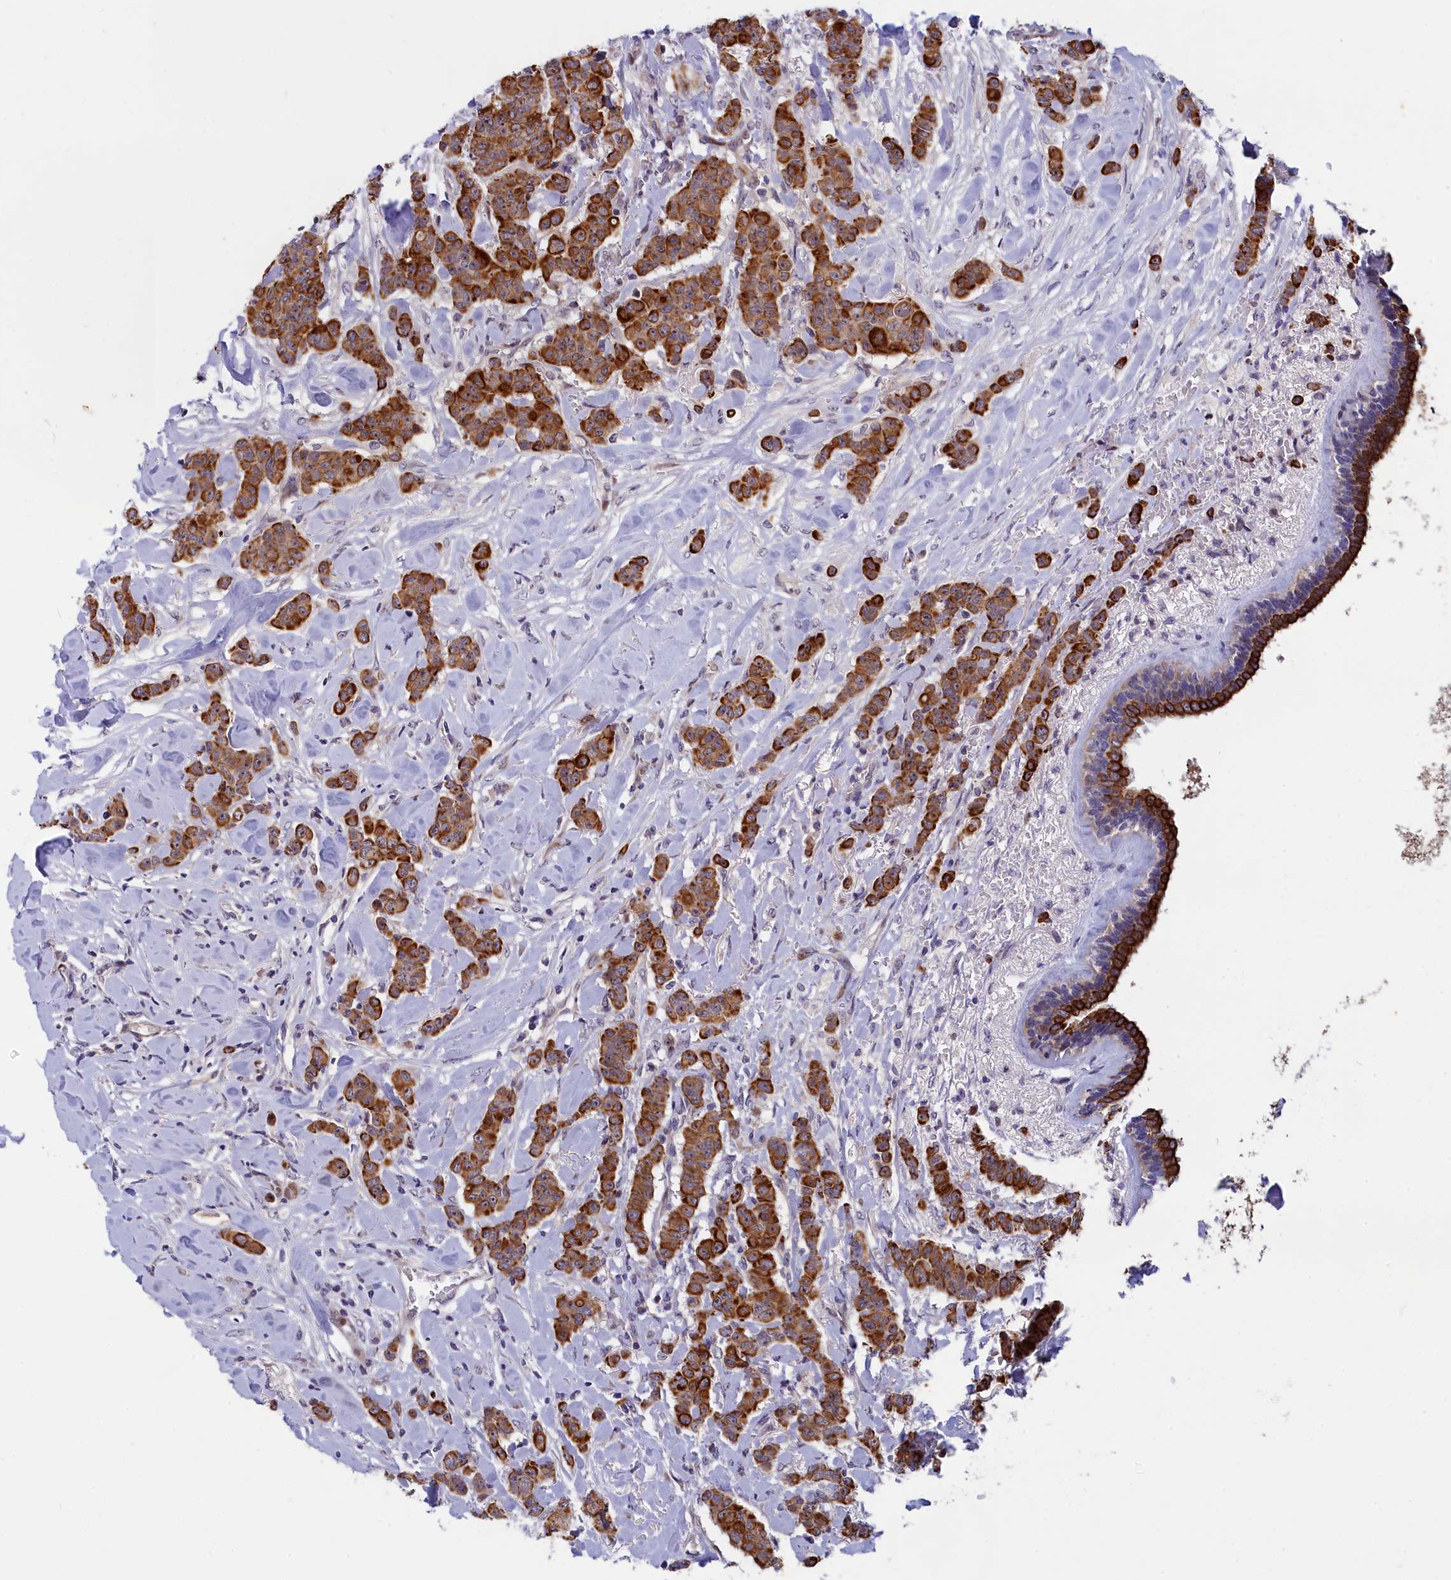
{"staining": {"intensity": "strong", "quantity": ">75%", "location": "cytoplasmic/membranous"}, "tissue": "breast cancer", "cell_type": "Tumor cells", "image_type": "cancer", "snomed": [{"axis": "morphology", "description": "Duct carcinoma"}, {"axis": "topography", "description": "Breast"}], "caption": "Breast cancer (invasive ductal carcinoma) was stained to show a protein in brown. There is high levels of strong cytoplasmic/membranous expression in approximately >75% of tumor cells.", "gene": "ANKRD34B", "patient": {"sex": "female", "age": 40}}